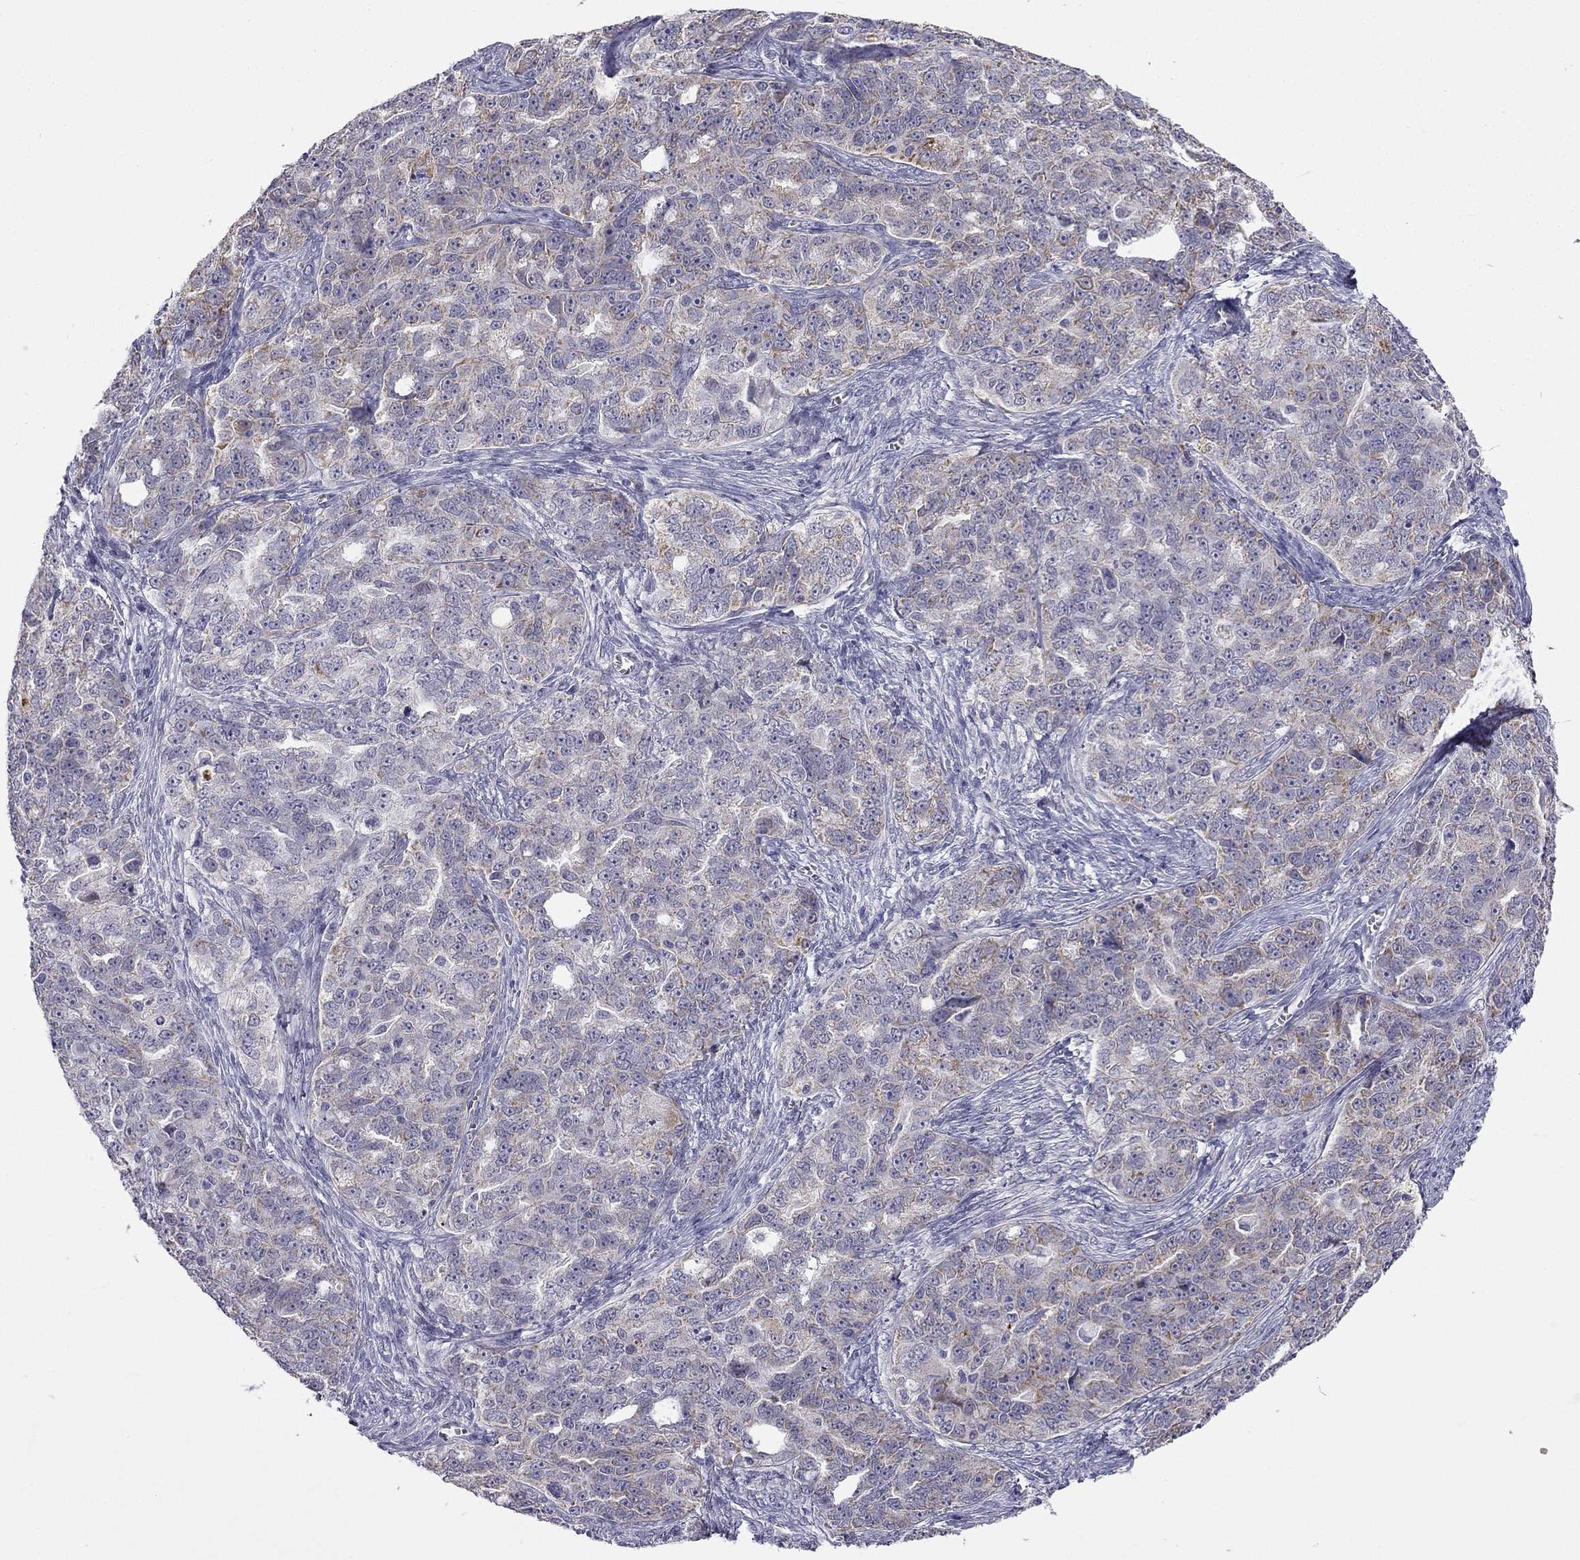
{"staining": {"intensity": "weak", "quantity": "25%-75%", "location": "cytoplasmic/membranous"}, "tissue": "ovarian cancer", "cell_type": "Tumor cells", "image_type": "cancer", "snomed": [{"axis": "morphology", "description": "Cystadenocarcinoma, serous, NOS"}, {"axis": "topography", "description": "Ovary"}], "caption": "Weak cytoplasmic/membranous positivity is identified in about 25%-75% of tumor cells in ovarian cancer. The staining is performed using DAB (3,3'-diaminobenzidine) brown chromogen to label protein expression. The nuclei are counter-stained blue using hematoxylin.", "gene": "C5orf49", "patient": {"sex": "female", "age": 51}}